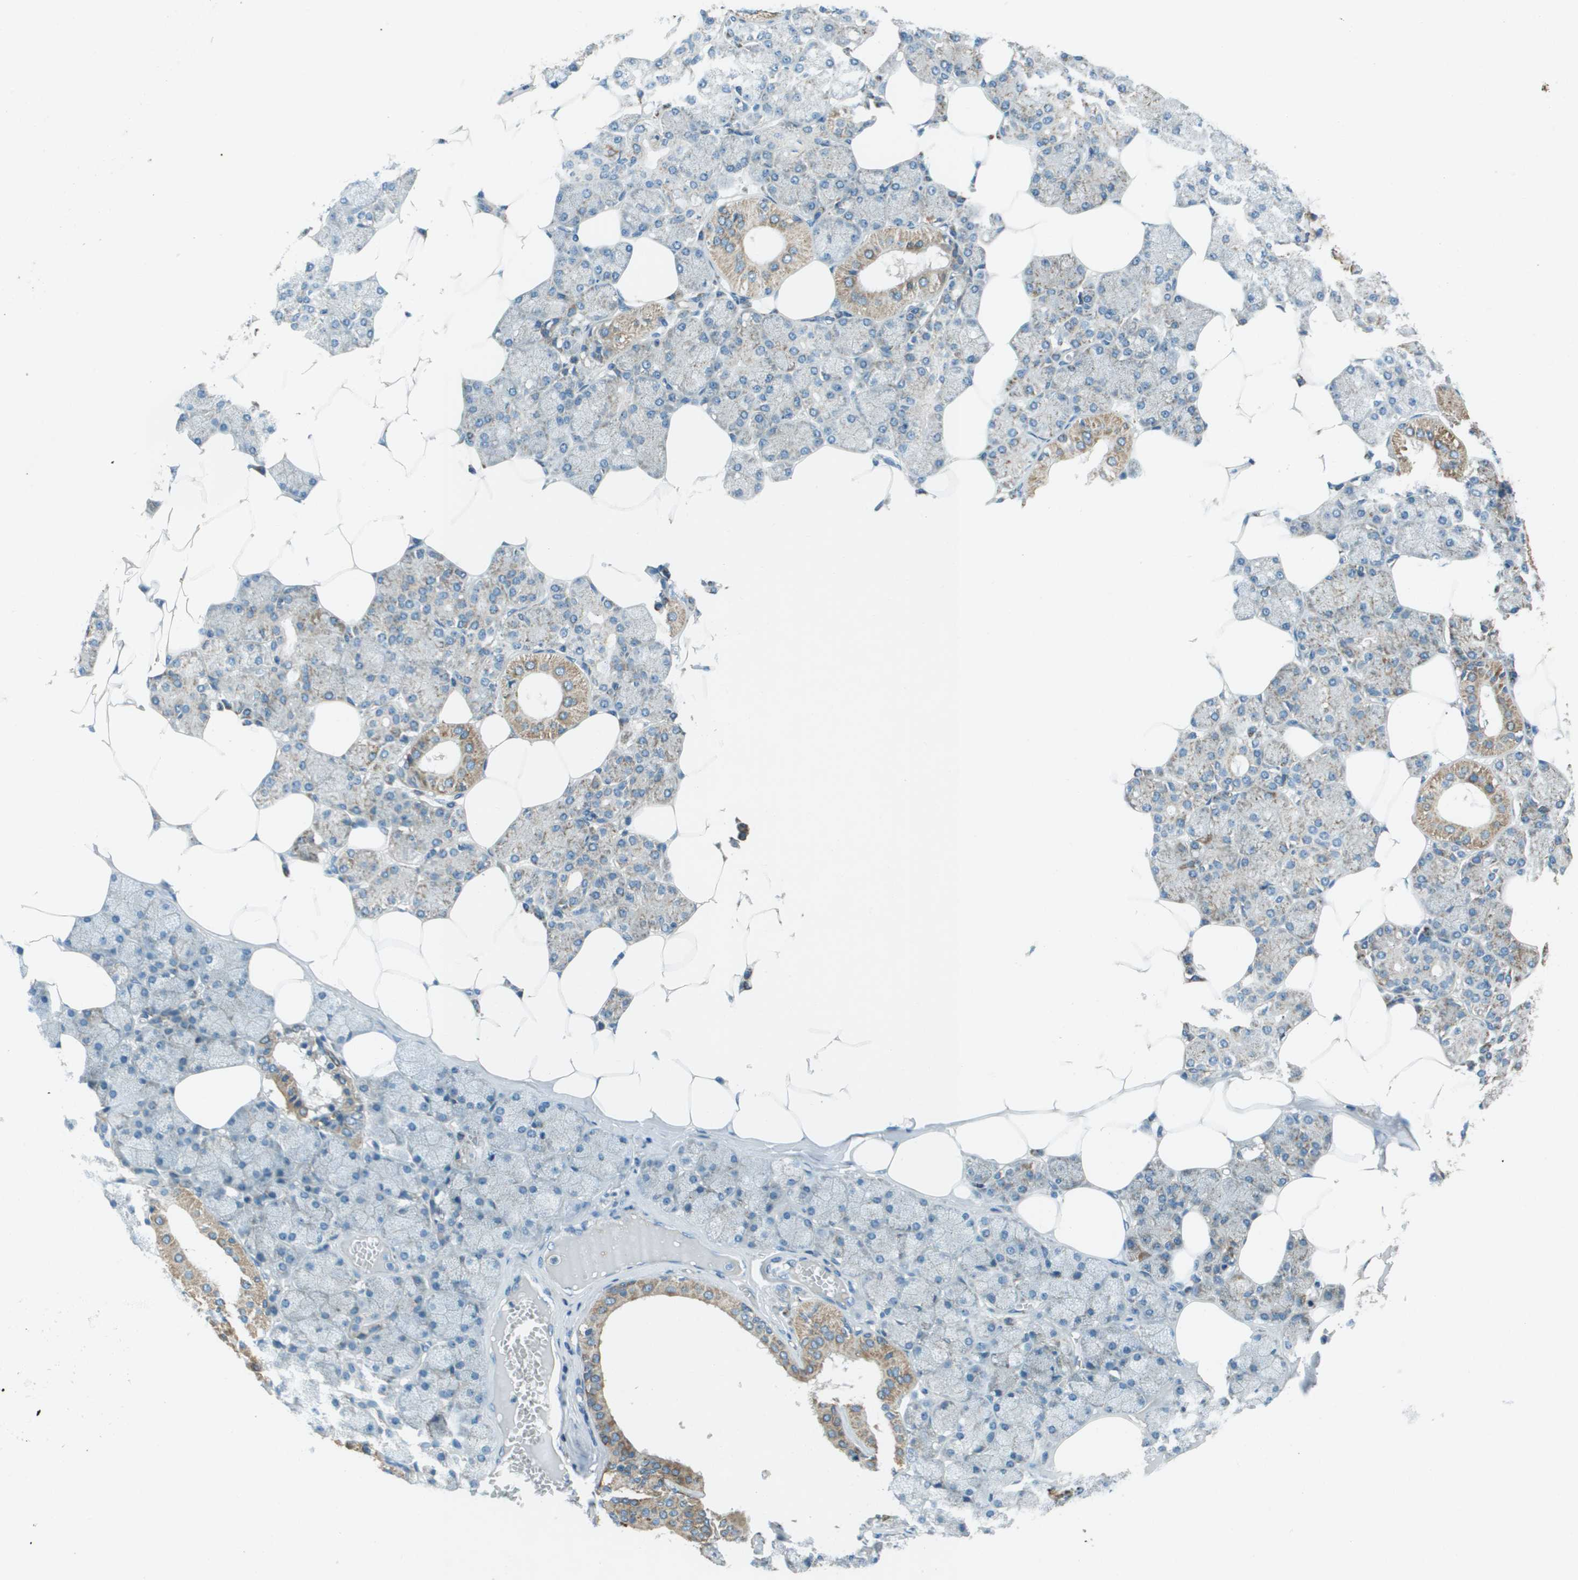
{"staining": {"intensity": "moderate", "quantity": "25%-75%", "location": "cytoplasmic/membranous"}, "tissue": "salivary gland", "cell_type": "Glandular cells", "image_type": "normal", "snomed": [{"axis": "morphology", "description": "Normal tissue, NOS"}, {"axis": "topography", "description": "Salivary gland"}], "caption": "About 25%-75% of glandular cells in benign human salivary gland exhibit moderate cytoplasmic/membranous protein expression as visualized by brown immunohistochemical staining.", "gene": "MIGA1", "patient": {"sex": "male", "age": 62}}